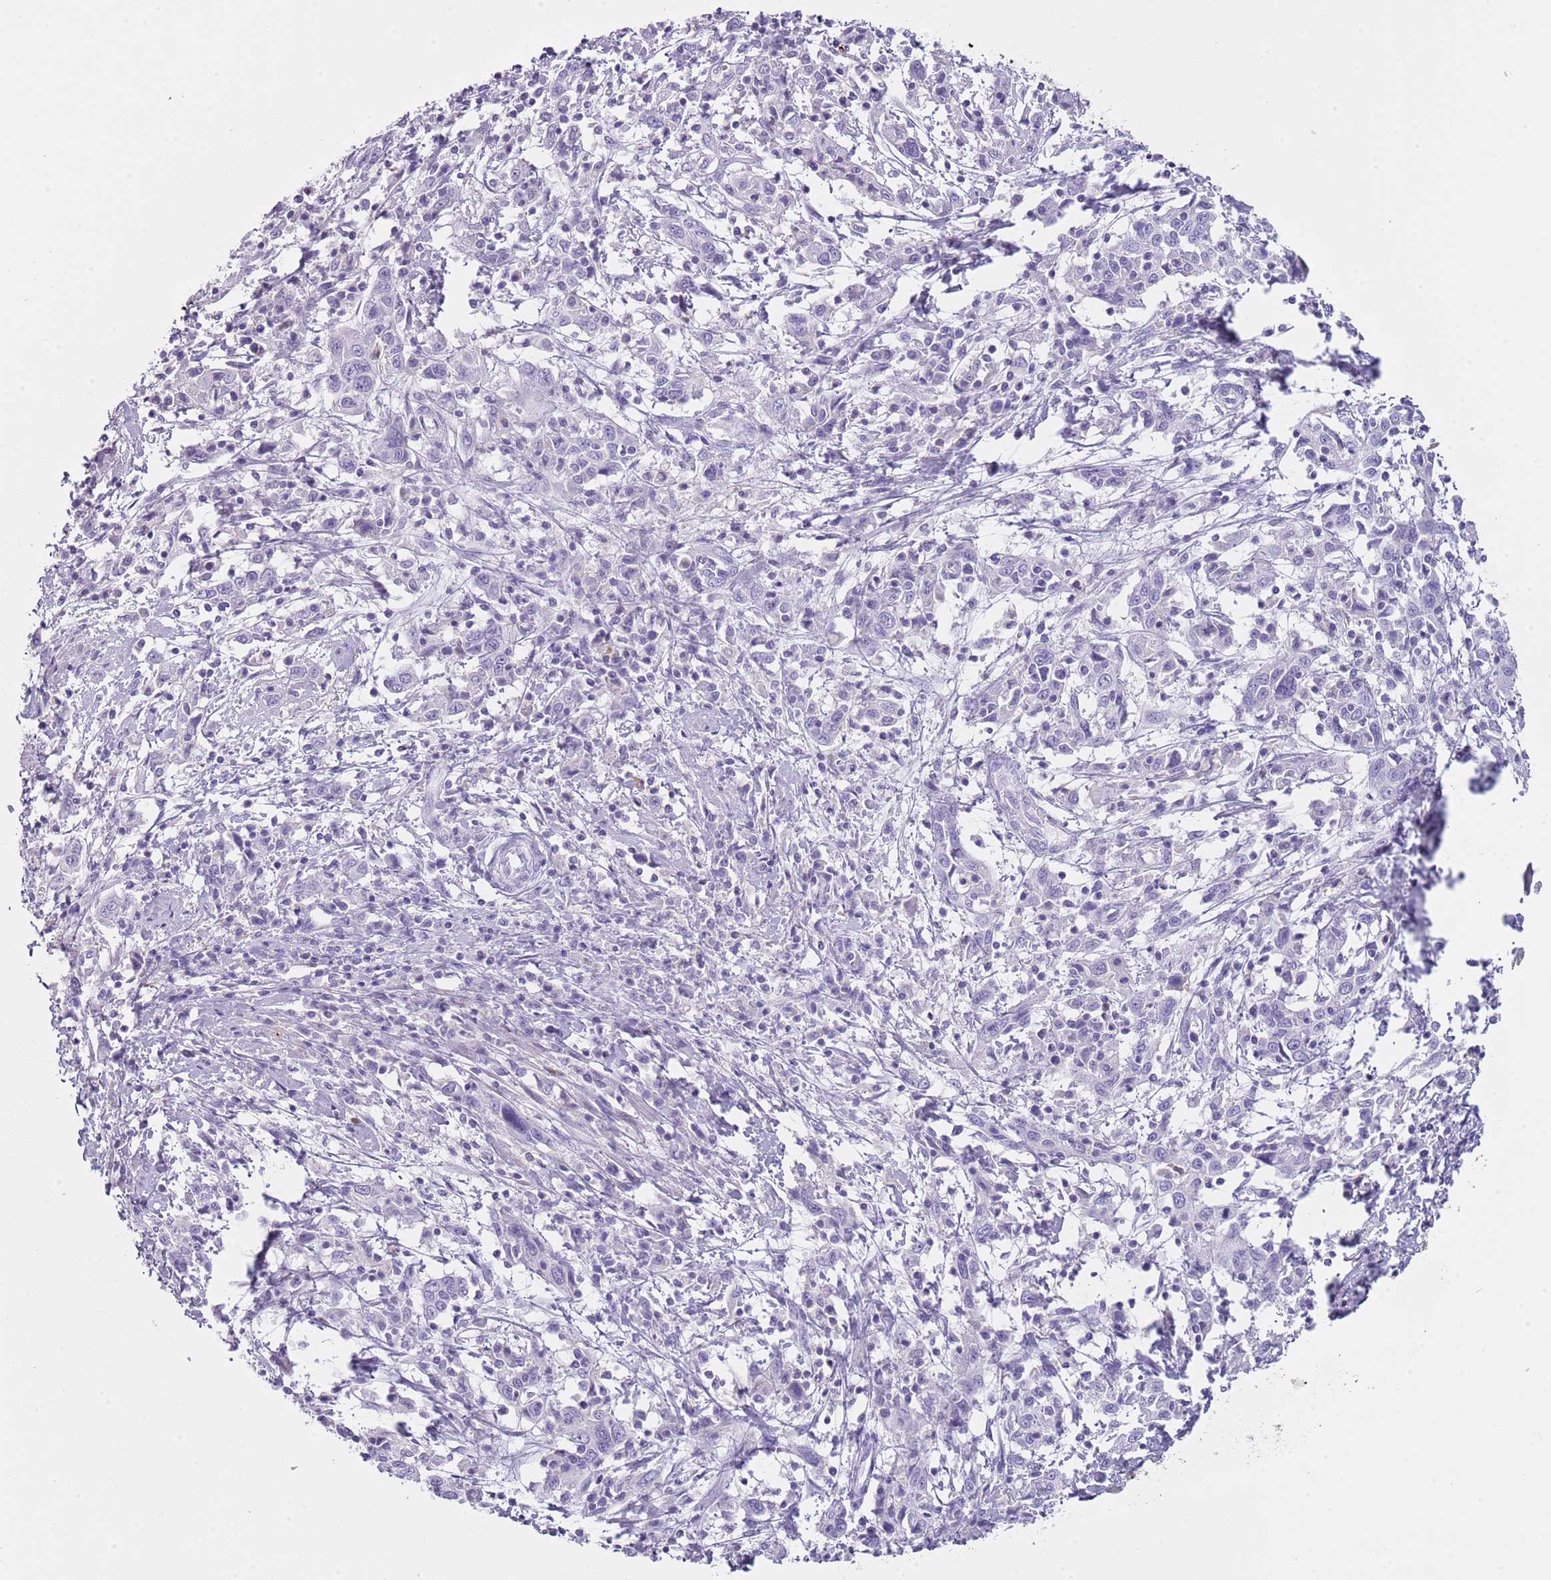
{"staining": {"intensity": "negative", "quantity": "none", "location": "none"}, "tissue": "cervical cancer", "cell_type": "Tumor cells", "image_type": "cancer", "snomed": [{"axis": "morphology", "description": "Squamous cell carcinoma, NOS"}, {"axis": "topography", "description": "Cervix"}], "caption": "An IHC histopathology image of squamous cell carcinoma (cervical) is shown. There is no staining in tumor cells of squamous cell carcinoma (cervical). The staining was performed using DAB (3,3'-diaminobenzidine) to visualize the protein expression in brown, while the nuclei were stained in blue with hematoxylin (Magnification: 20x).", "gene": "NBPF20", "patient": {"sex": "female", "age": 46}}